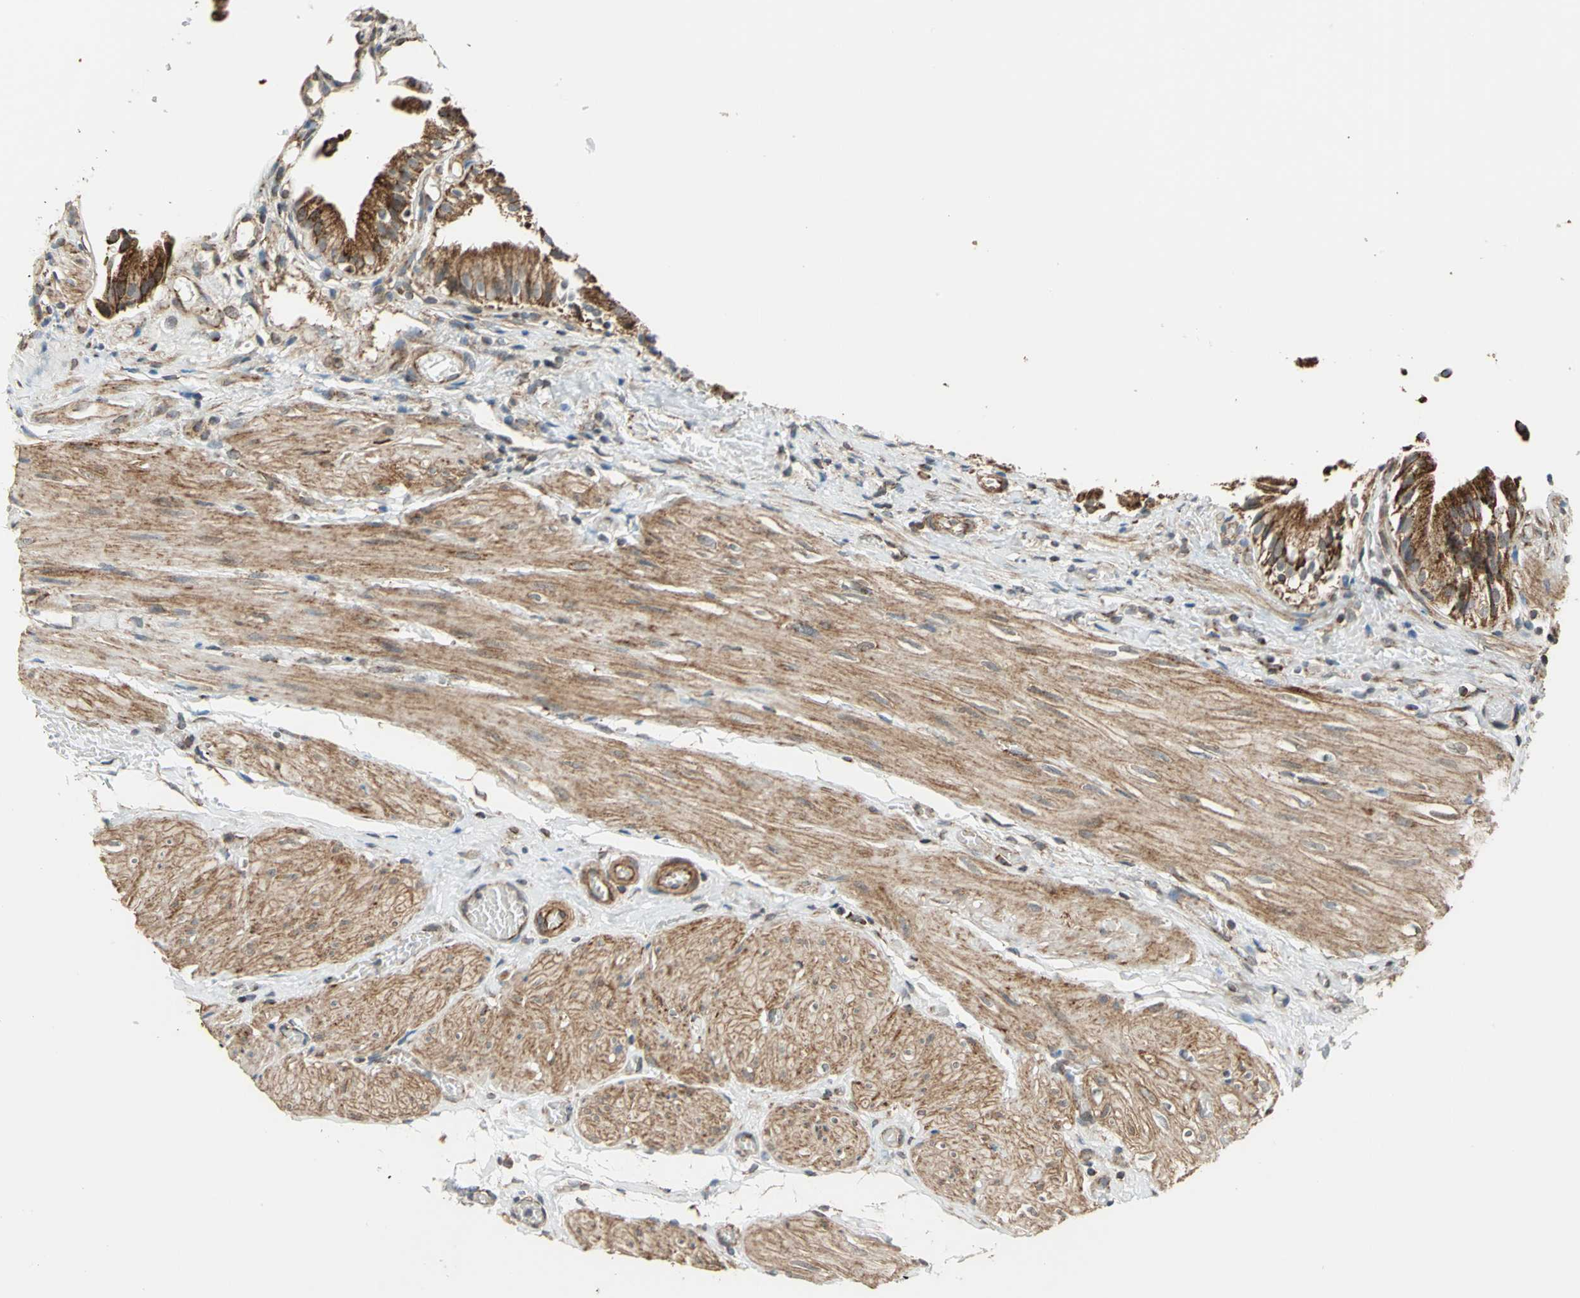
{"staining": {"intensity": "strong", "quantity": ">75%", "location": "cytoplasmic/membranous"}, "tissue": "gallbladder", "cell_type": "Glandular cells", "image_type": "normal", "snomed": [{"axis": "morphology", "description": "Normal tissue, NOS"}, {"axis": "topography", "description": "Gallbladder"}], "caption": "Glandular cells demonstrate high levels of strong cytoplasmic/membranous staining in about >75% of cells in unremarkable human gallbladder. The staining is performed using DAB (3,3'-diaminobenzidine) brown chromogen to label protein expression. The nuclei are counter-stained blue using hematoxylin.", "gene": "MRPS22", "patient": {"sex": "male", "age": 65}}